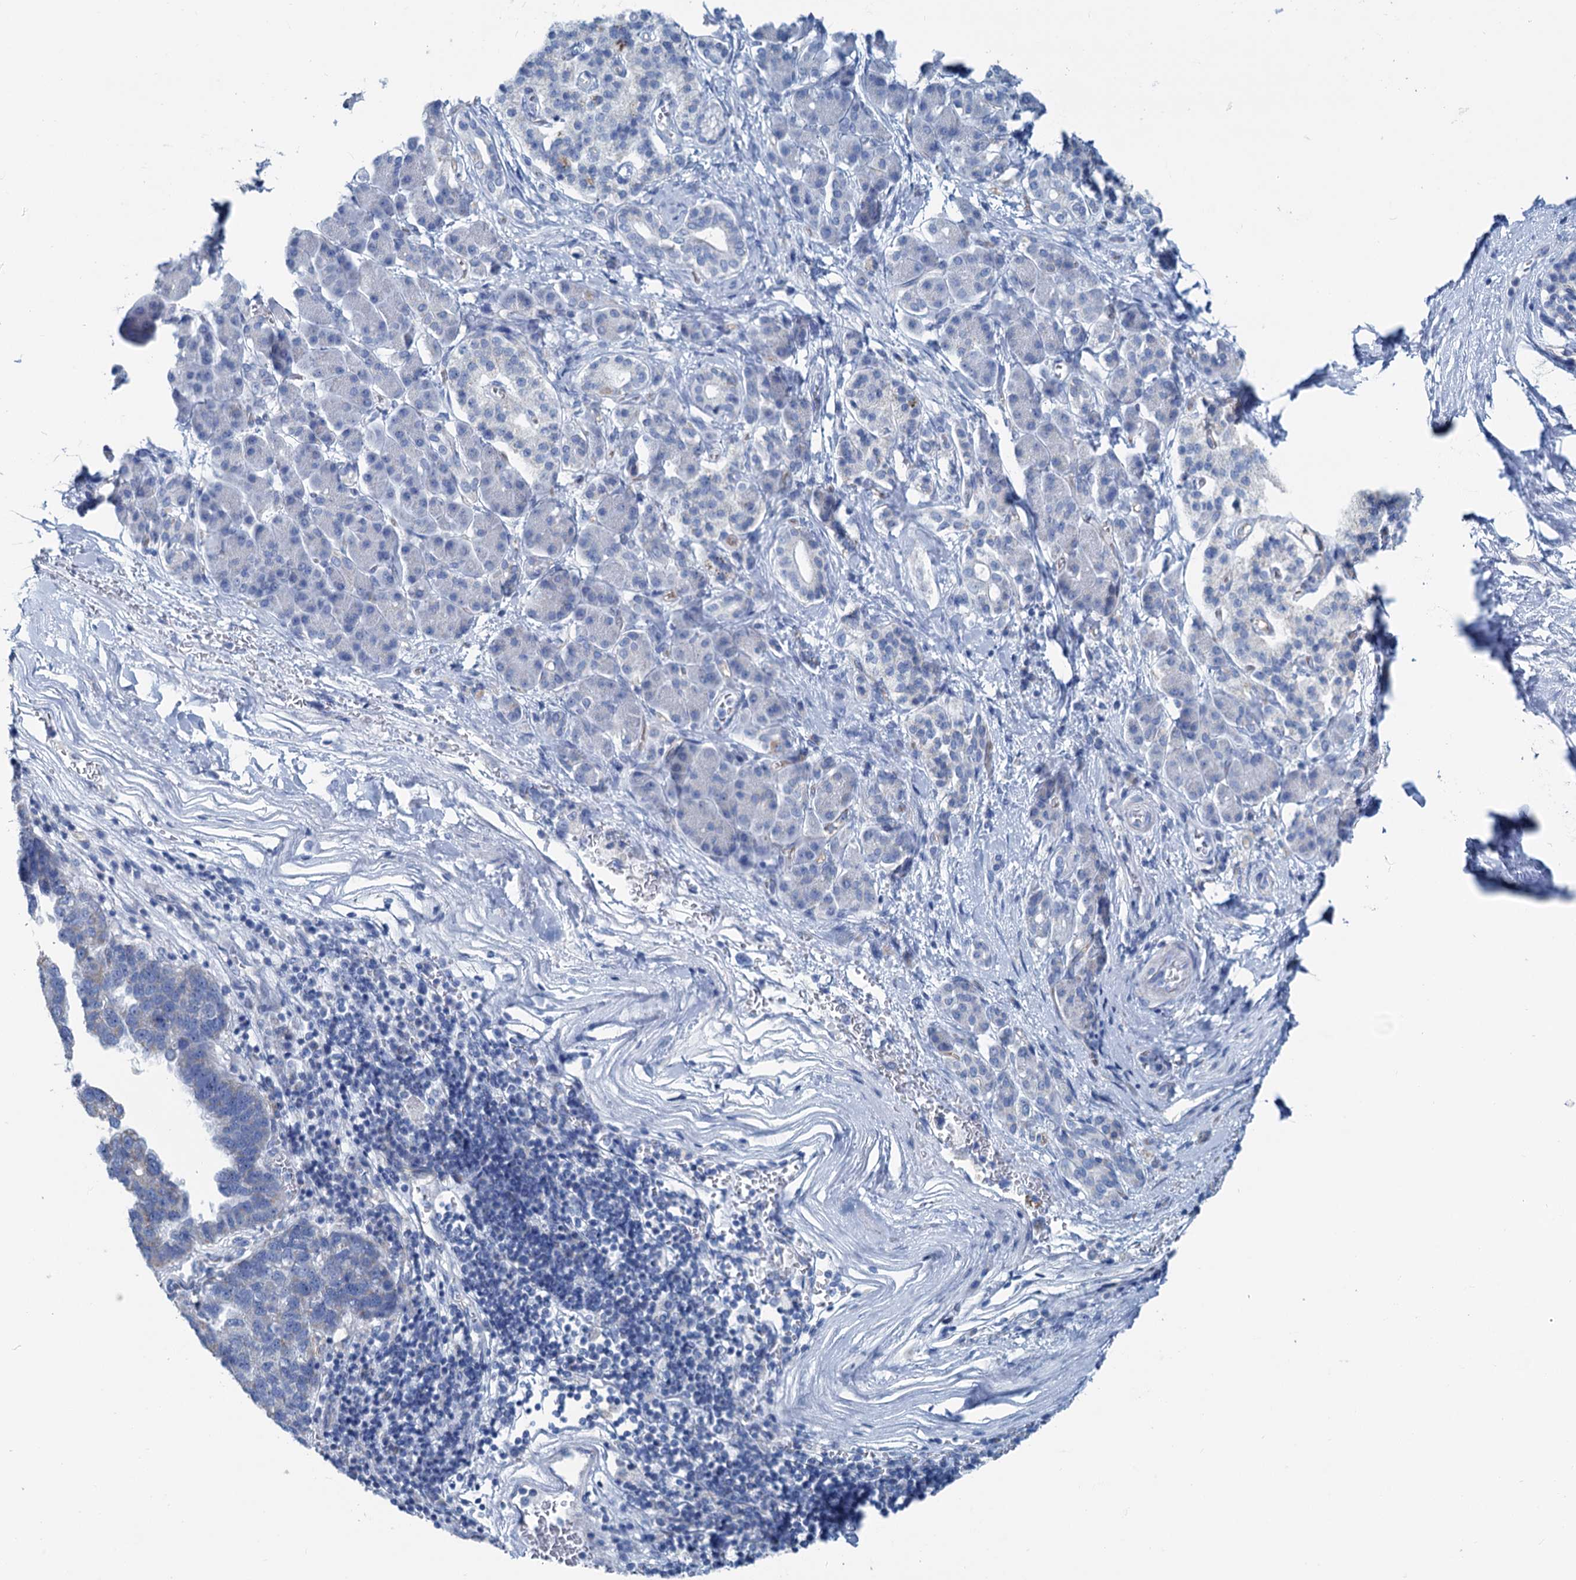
{"staining": {"intensity": "negative", "quantity": "none", "location": "none"}, "tissue": "pancreatic cancer", "cell_type": "Tumor cells", "image_type": "cancer", "snomed": [{"axis": "morphology", "description": "Adenocarcinoma, NOS"}, {"axis": "topography", "description": "Pancreas"}], "caption": "High magnification brightfield microscopy of adenocarcinoma (pancreatic) stained with DAB (3,3'-diaminobenzidine) (brown) and counterstained with hematoxylin (blue): tumor cells show no significant positivity.", "gene": "SLC1A3", "patient": {"sex": "female", "age": 61}}